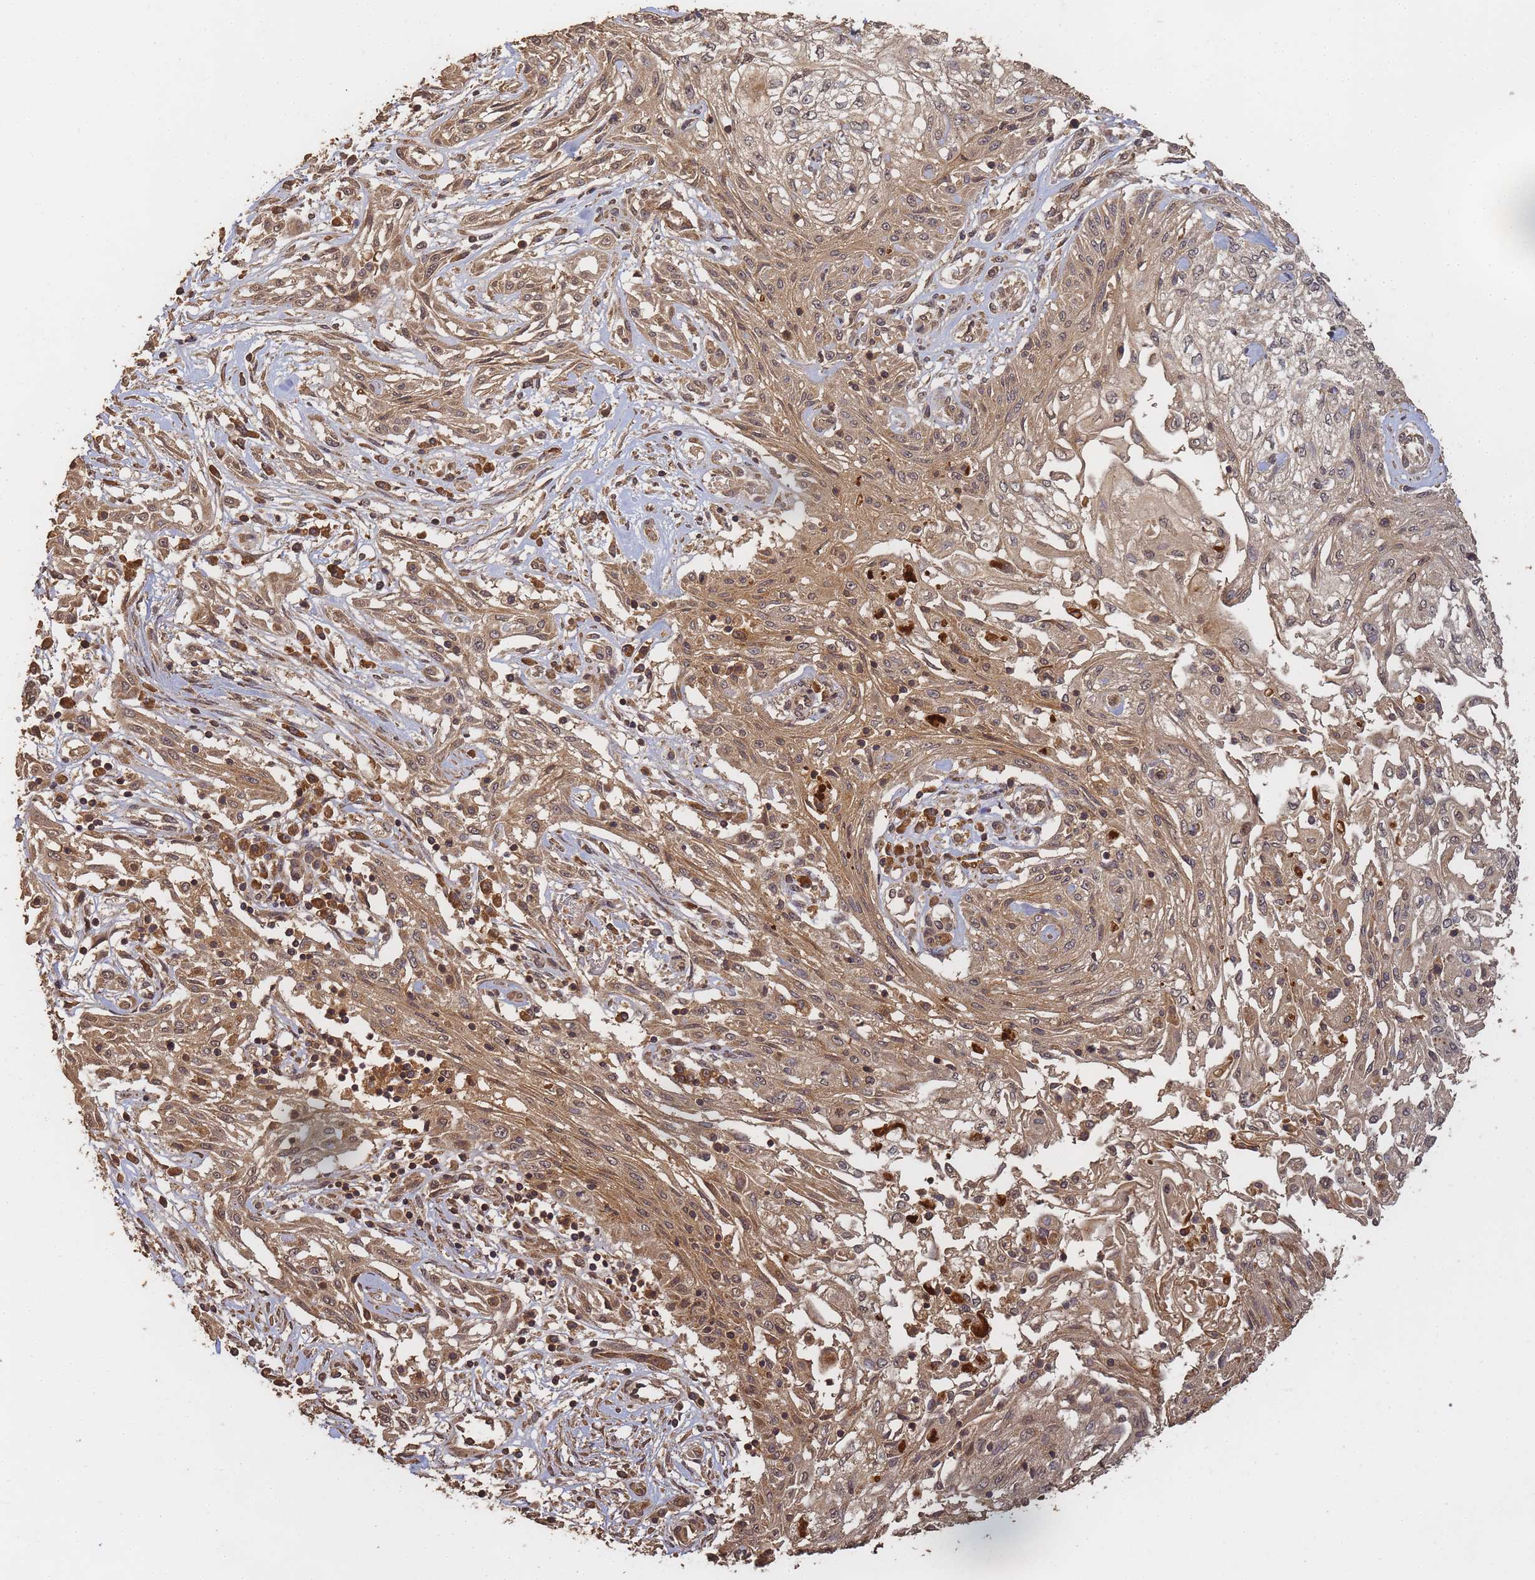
{"staining": {"intensity": "moderate", "quantity": ">75%", "location": "cytoplasmic/membranous,nuclear"}, "tissue": "skin cancer", "cell_type": "Tumor cells", "image_type": "cancer", "snomed": [{"axis": "morphology", "description": "Squamous cell carcinoma, NOS"}, {"axis": "morphology", "description": "Squamous cell carcinoma, metastatic, NOS"}, {"axis": "topography", "description": "Skin"}, {"axis": "topography", "description": "Lymph node"}], "caption": "Protein expression by IHC displays moderate cytoplasmic/membranous and nuclear staining in about >75% of tumor cells in skin cancer (metastatic squamous cell carcinoma). Ihc stains the protein of interest in brown and the nuclei are stained blue.", "gene": "ALKBH1", "patient": {"sex": "male", "age": 75}}